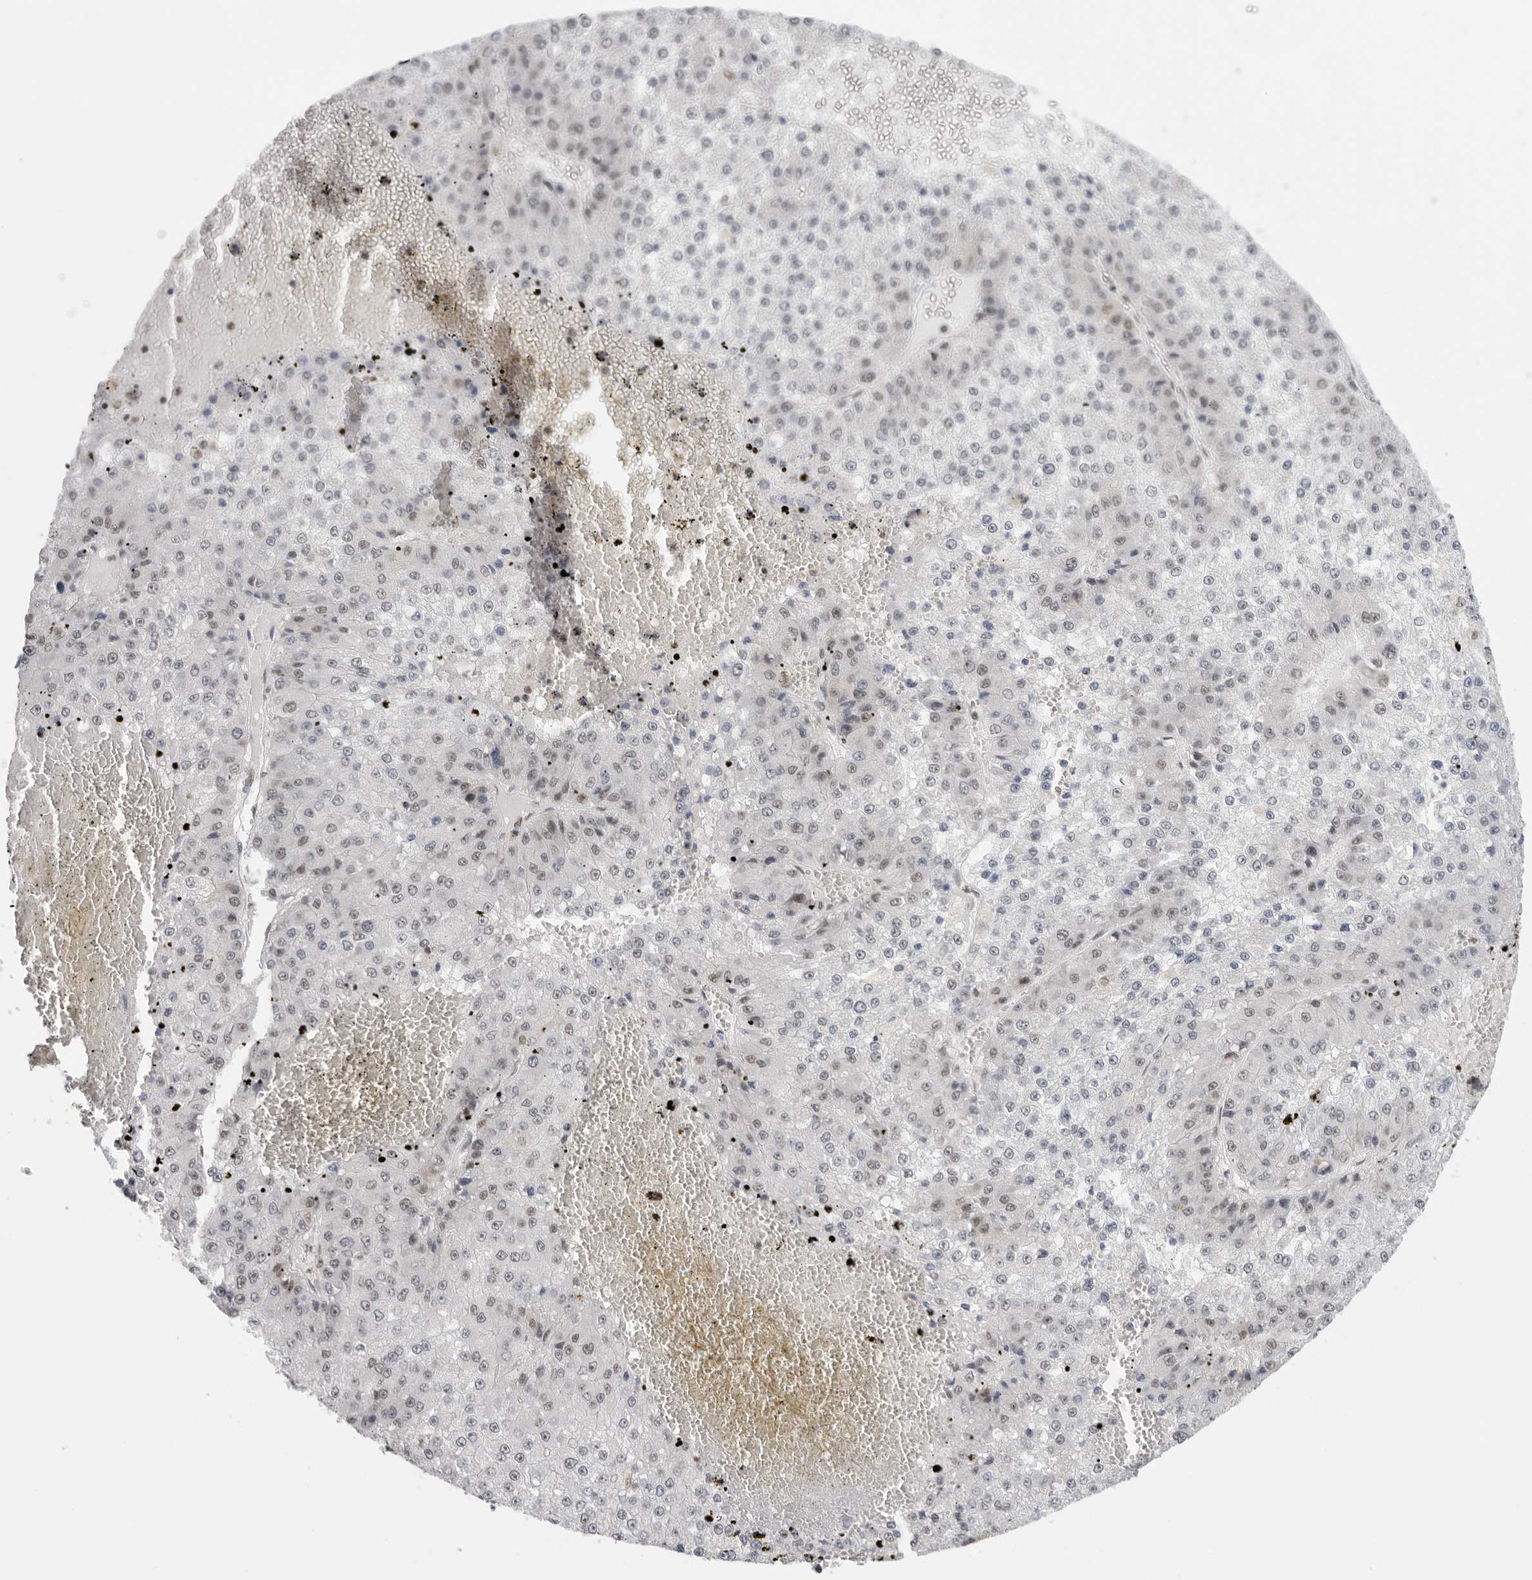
{"staining": {"intensity": "weak", "quantity": "<25%", "location": "nuclear"}, "tissue": "liver cancer", "cell_type": "Tumor cells", "image_type": "cancer", "snomed": [{"axis": "morphology", "description": "Carcinoma, Hepatocellular, NOS"}, {"axis": "topography", "description": "Liver"}], "caption": "IHC micrograph of neoplastic tissue: liver cancer stained with DAB (3,3'-diaminobenzidine) exhibits no significant protein positivity in tumor cells. (Brightfield microscopy of DAB immunohistochemistry at high magnification).", "gene": "RPA2", "patient": {"sex": "female", "age": 73}}